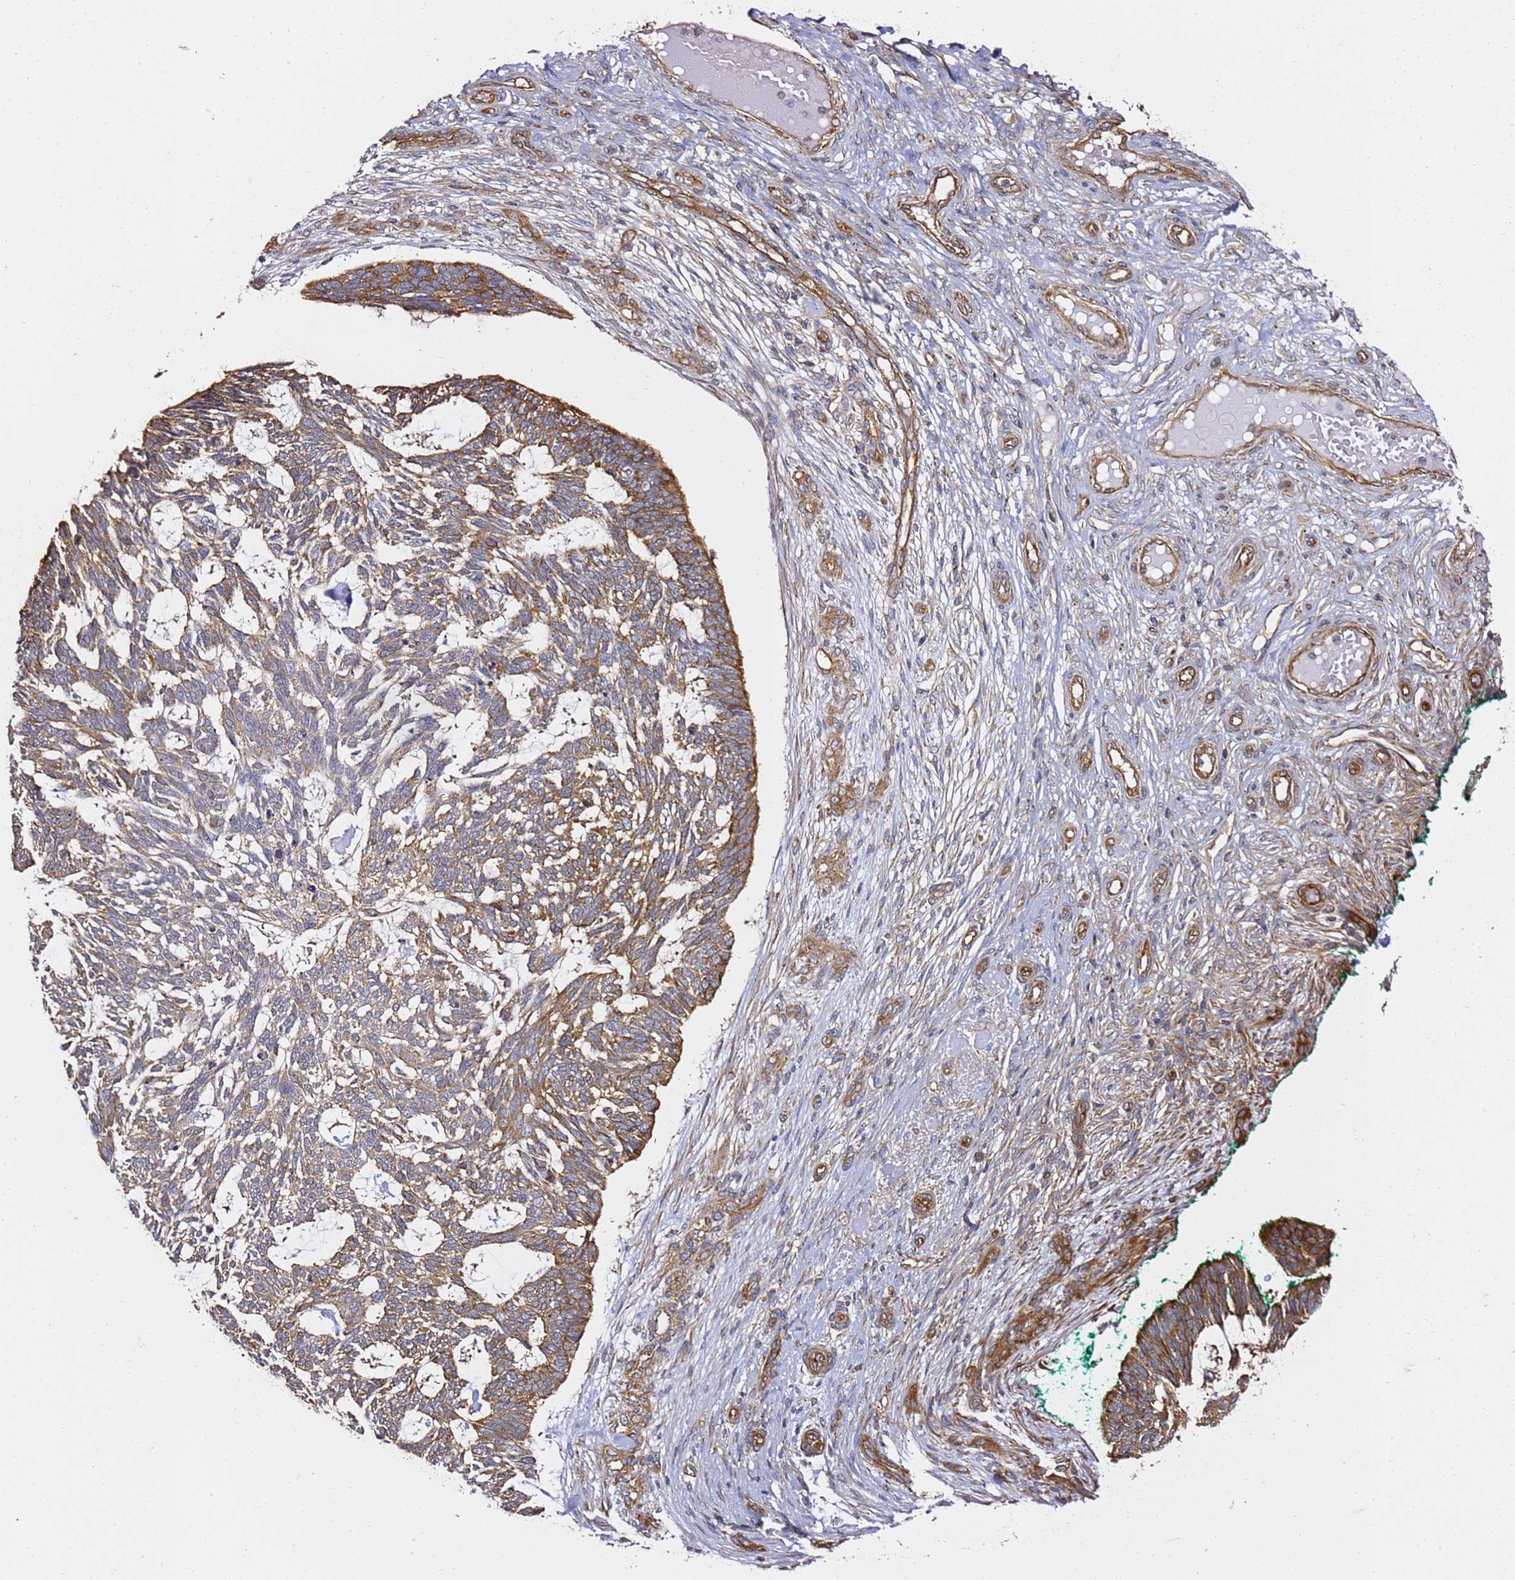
{"staining": {"intensity": "moderate", "quantity": ">75%", "location": "cytoplasmic/membranous"}, "tissue": "skin cancer", "cell_type": "Tumor cells", "image_type": "cancer", "snomed": [{"axis": "morphology", "description": "Basal cell carcinoma"}, {"axis": "topography", "description": "Skin"}], "caption": "Protein expression analysis of human skin basal cell carcinoma reveals moderate cytoplasmic/membranous positivity in about >75% of tumor cells.", "gene": "TPST1", "patient": {"sex": "male", "age": 88}}